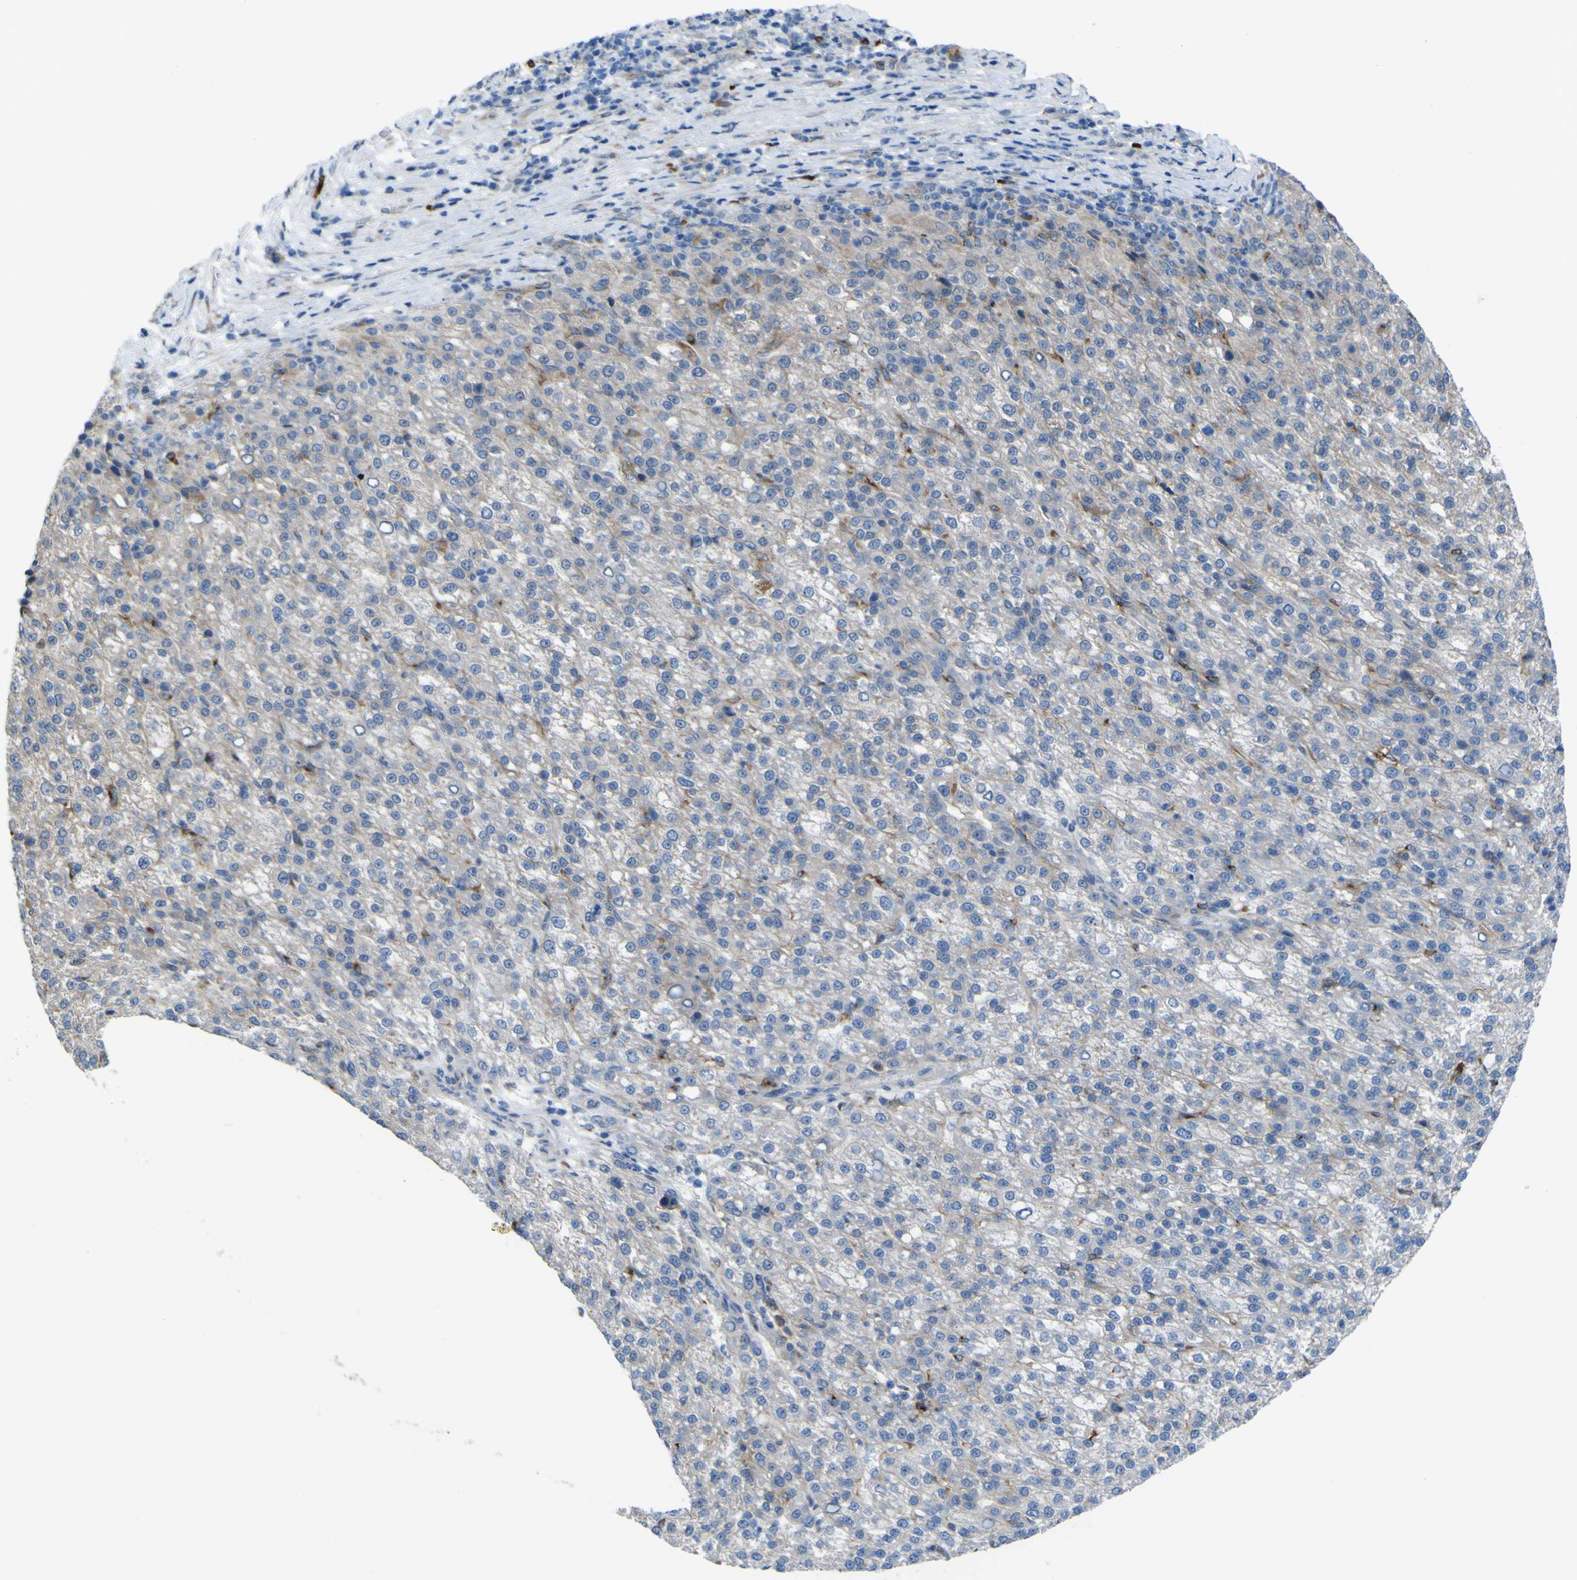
{"staining": {"intensity": "negative", "quantity": "none", "location": "none"}, "tissue": "liver cancer", "cell_type": "Tumor cells", "image_type": "cancer", "snomed": [{"axis": "morphology", "description": "Carcinoma, Hepatocellular, NOS"}, {"axis": "topography", "description": "Liver"}], "caption": "The histopathology image demonstrates no significant expression in tumor cells of liver cancer.", "gene": "CST3", "patient": {"sex": "female", "age": 58}}